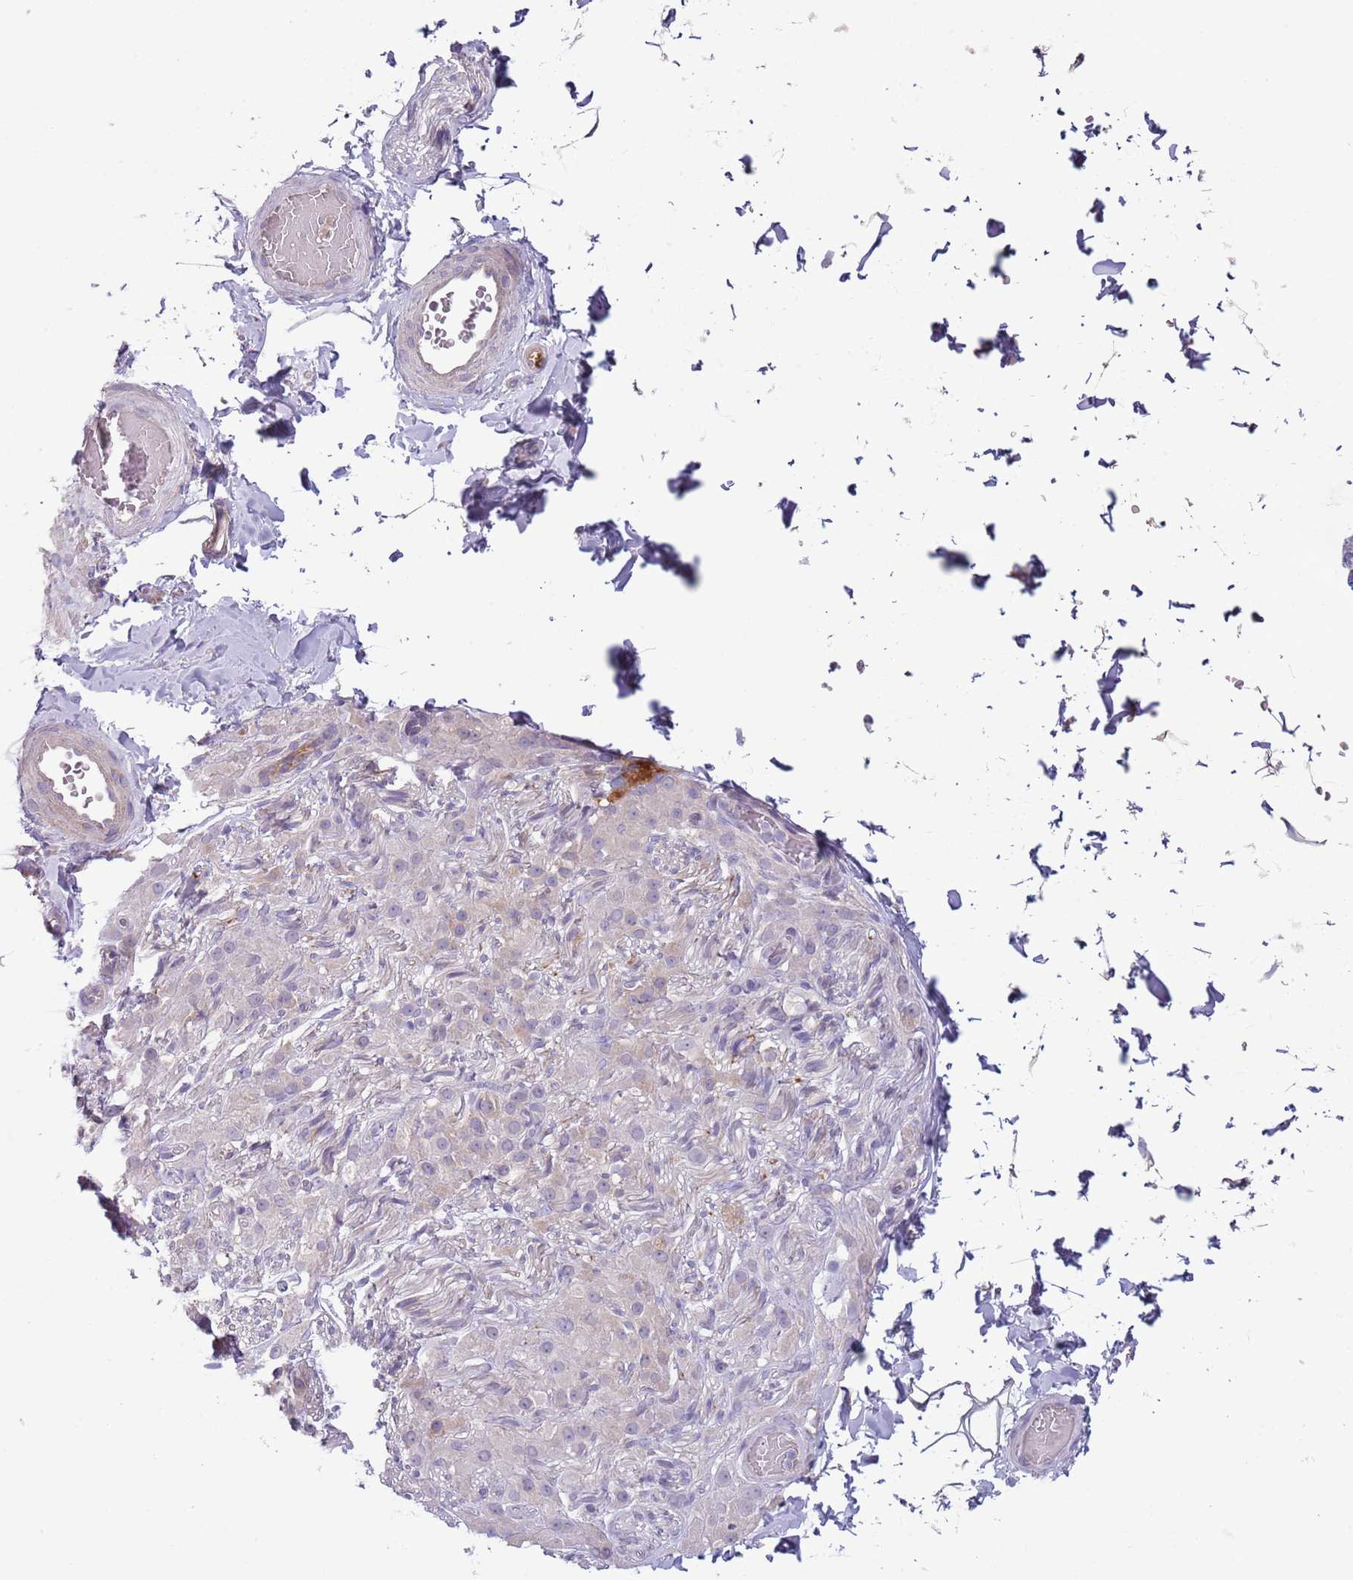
{"staining": {"intensity": "negative", "quantity": "none", "location": "none"}, "tissue": "adipose tissue", "cell_type": "Adipocytes", "image_type": "normal", "snomed": [{"axis": "morphology", "description": "Normal tissue, NOS"}, {"axis": "topography", "description": "Soft tissue"}, {"axis": "topography", "description": "Vascular tissue"}, {"axis": "topography", "description": "Peripheral nerve tissue"}], "caption": "Histopathology image shows no protein expression in adipocytes of unremarkable adipose tissue.", "gene": "CFH", "patient": {"sex": "male", "age": 32}}